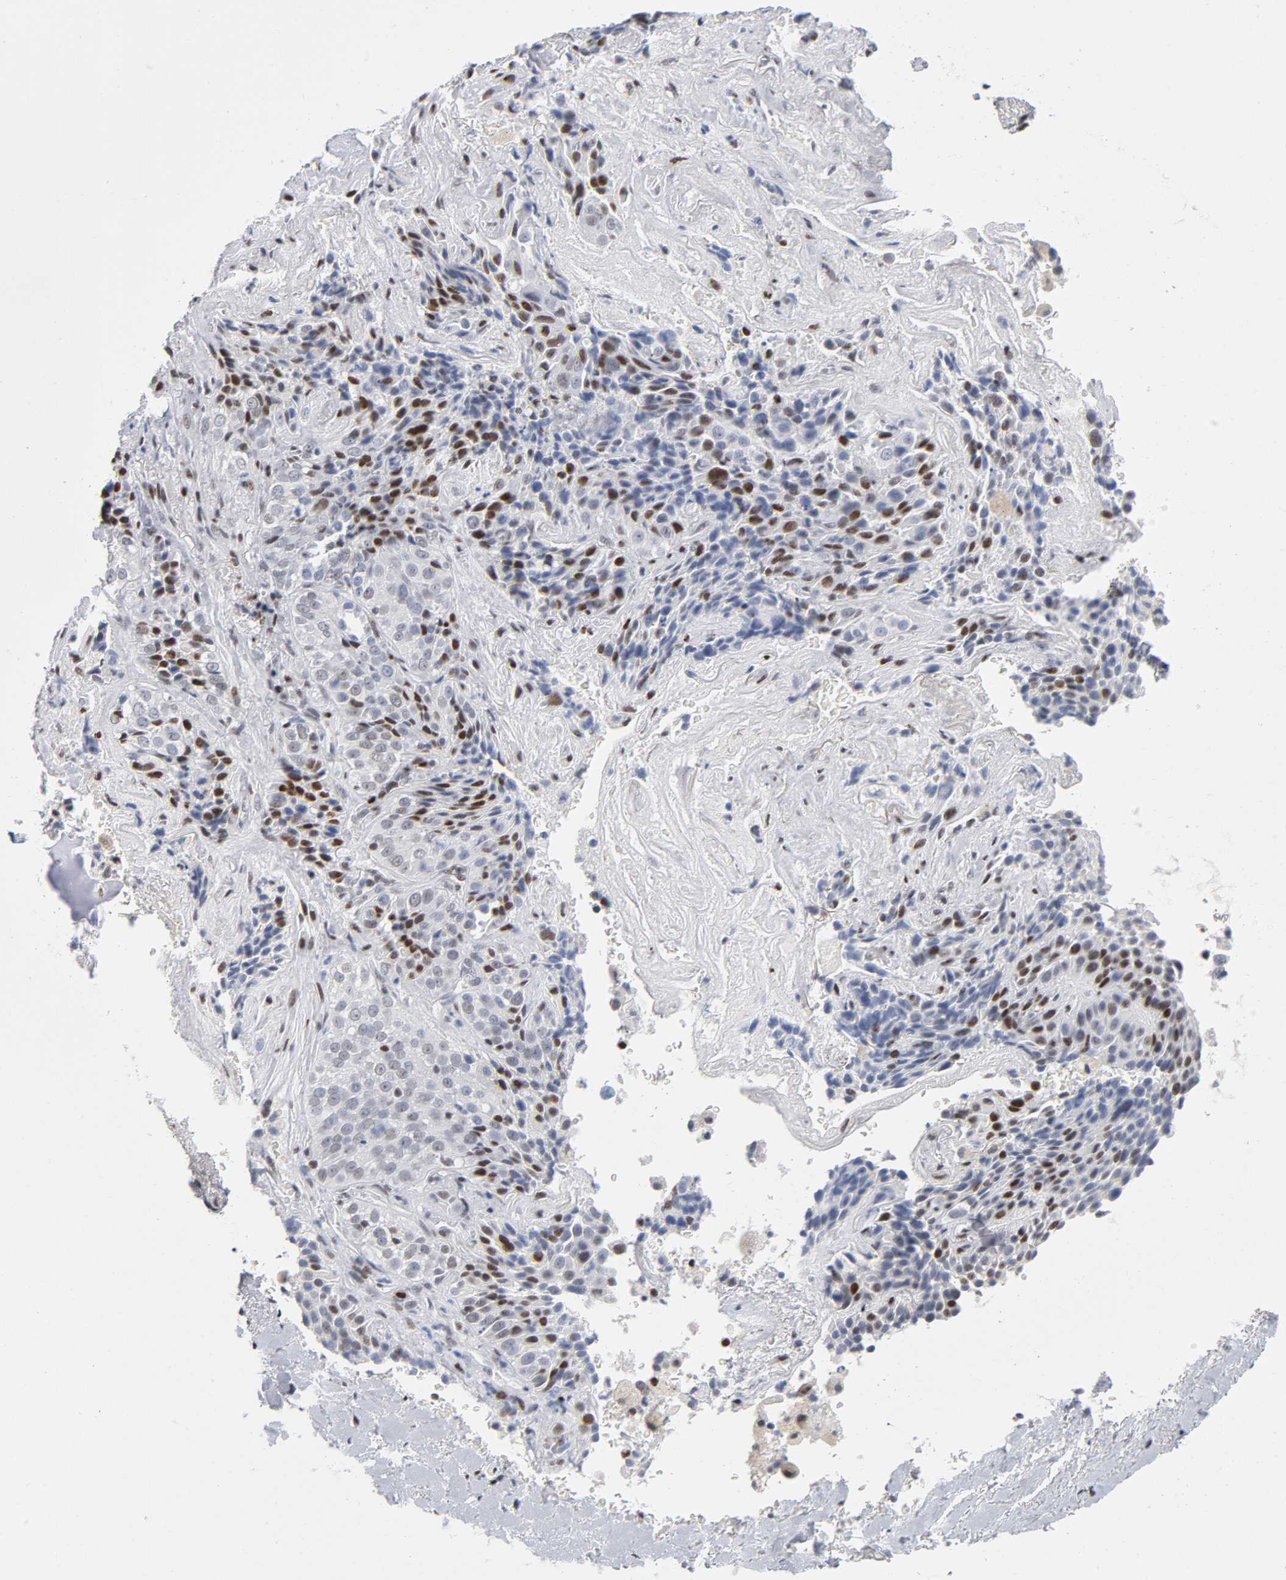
{"staining": {"intensity": "strong", "quantity": "25%-75%", "location": "nuclear"}, "tissue": "lung cancer", "cell_type": "Tumor cells", "image_type": "cancer", "snomed": [{"axis": "morphology", "description": "Squamous cell carcinoma, NOS"}, {"axis": "topography", "description": "Lung"}], "caption": "Brown immunohistochemical staining in lung squamous cell carcinoma exhibits strong nuclear staining in about 25%-75% of tumor cells. The staining was performed using DAB to visualize the protein expression in brown, while the nuclei were stained in blue with hematoxylin (Magnification: 20x).", "gene": "SP3", "patient": {"sex": "male", "age": 54}}